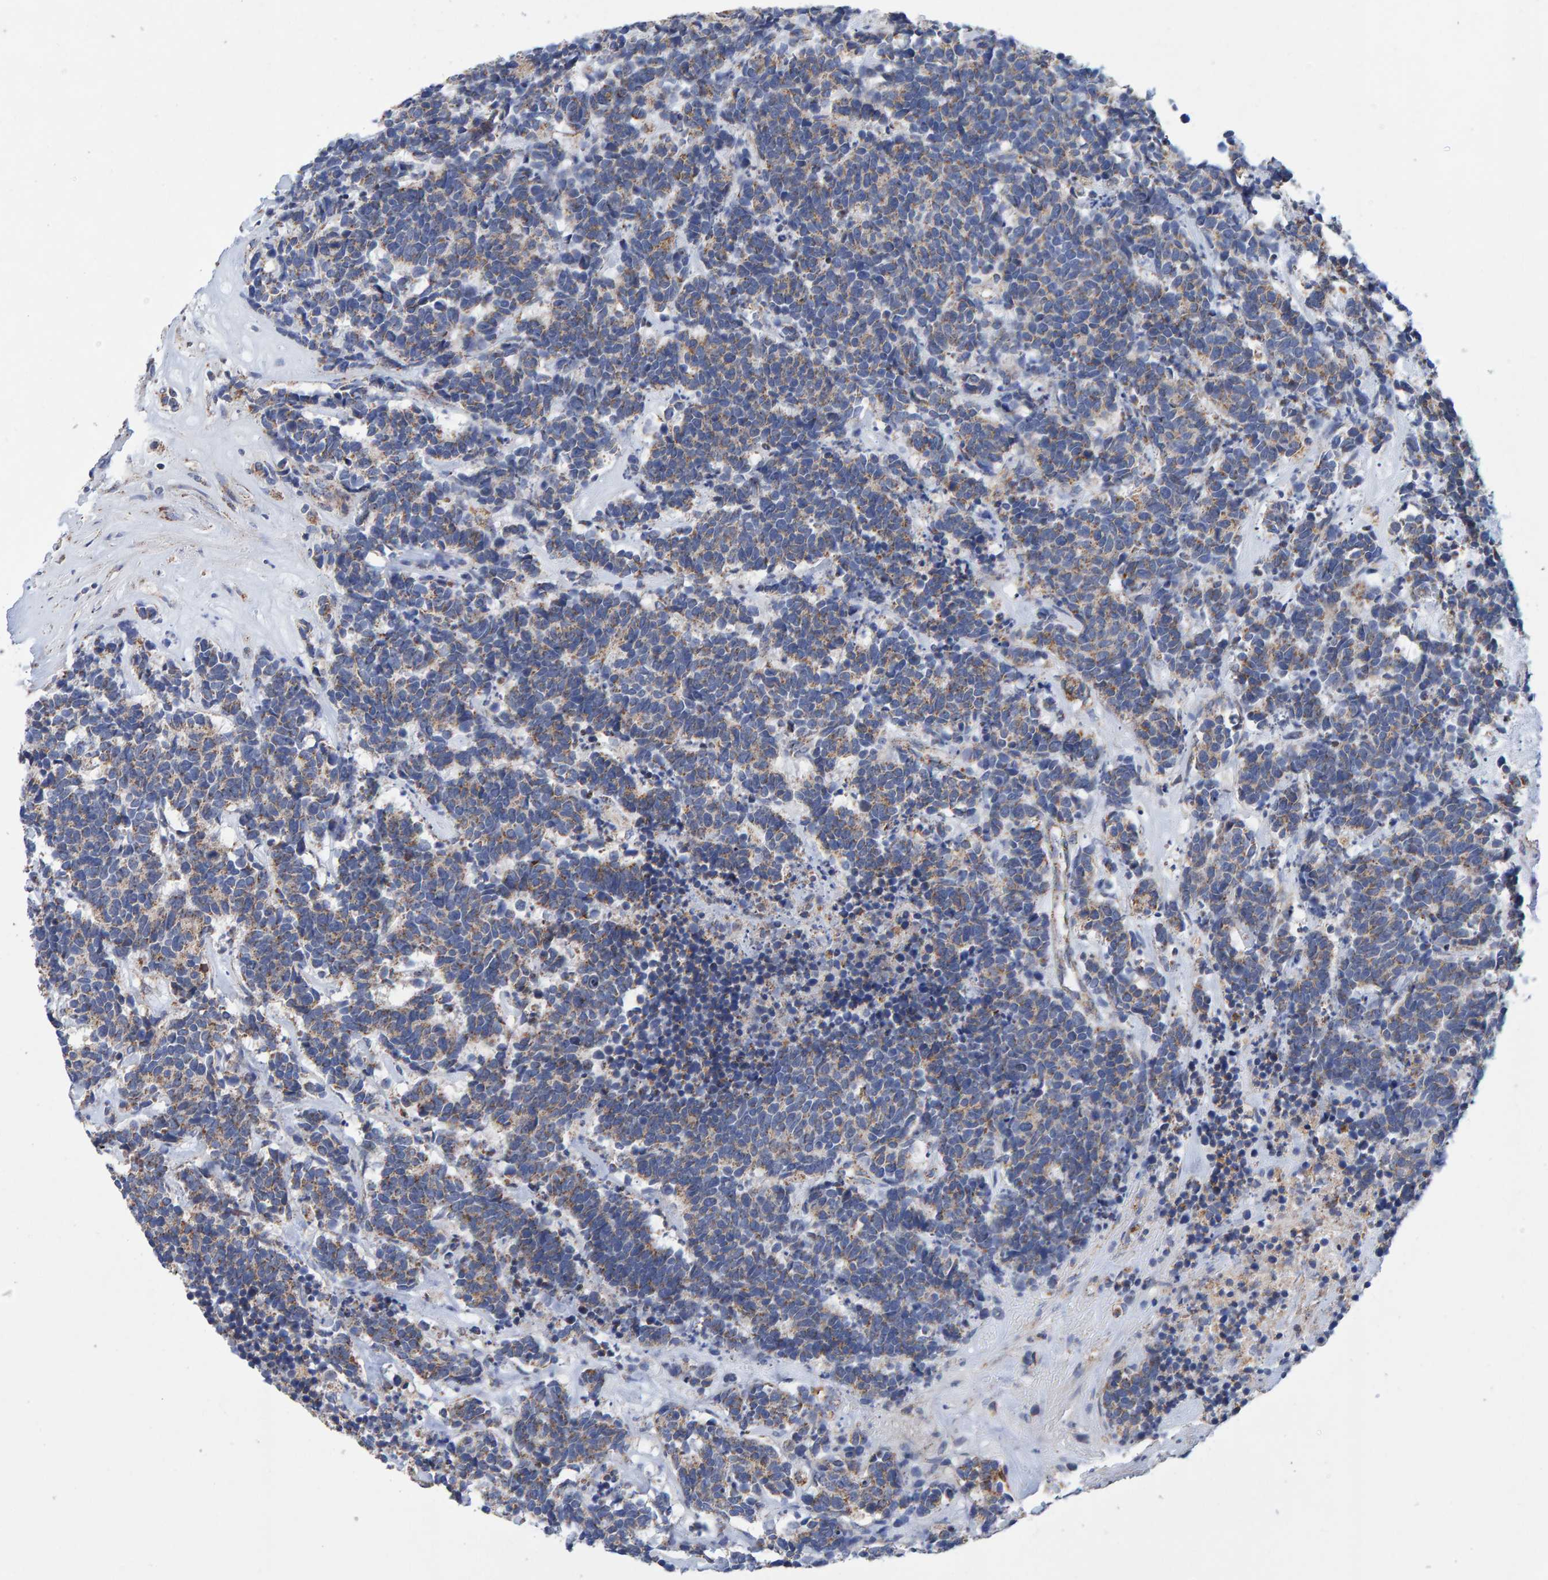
{"staining": {"intensity": "weak", "quantity": "25%-75%", "location": "cytoplasmic/membranous"}, "tissue": "carcinoid", "cell_type": "Tumor cells", "image_type": "cancer", "snomed": [{"axis": "morphology", "description": "Carcinoma, NOS"}, {"axis": "morphology", "description": "Carcinoid, malignant, NOS"}, {"axis": "topography", "description": "Urinary bladder"}], "caption": "There is low levels of weak cytoplasmic/membranous staining in tumor cells of malignant carcinoid, as demonstrated by immunohistochemical staining (brown color).", "gene": "EFR3A", "patient": {"sex": "male", "age": 57}}